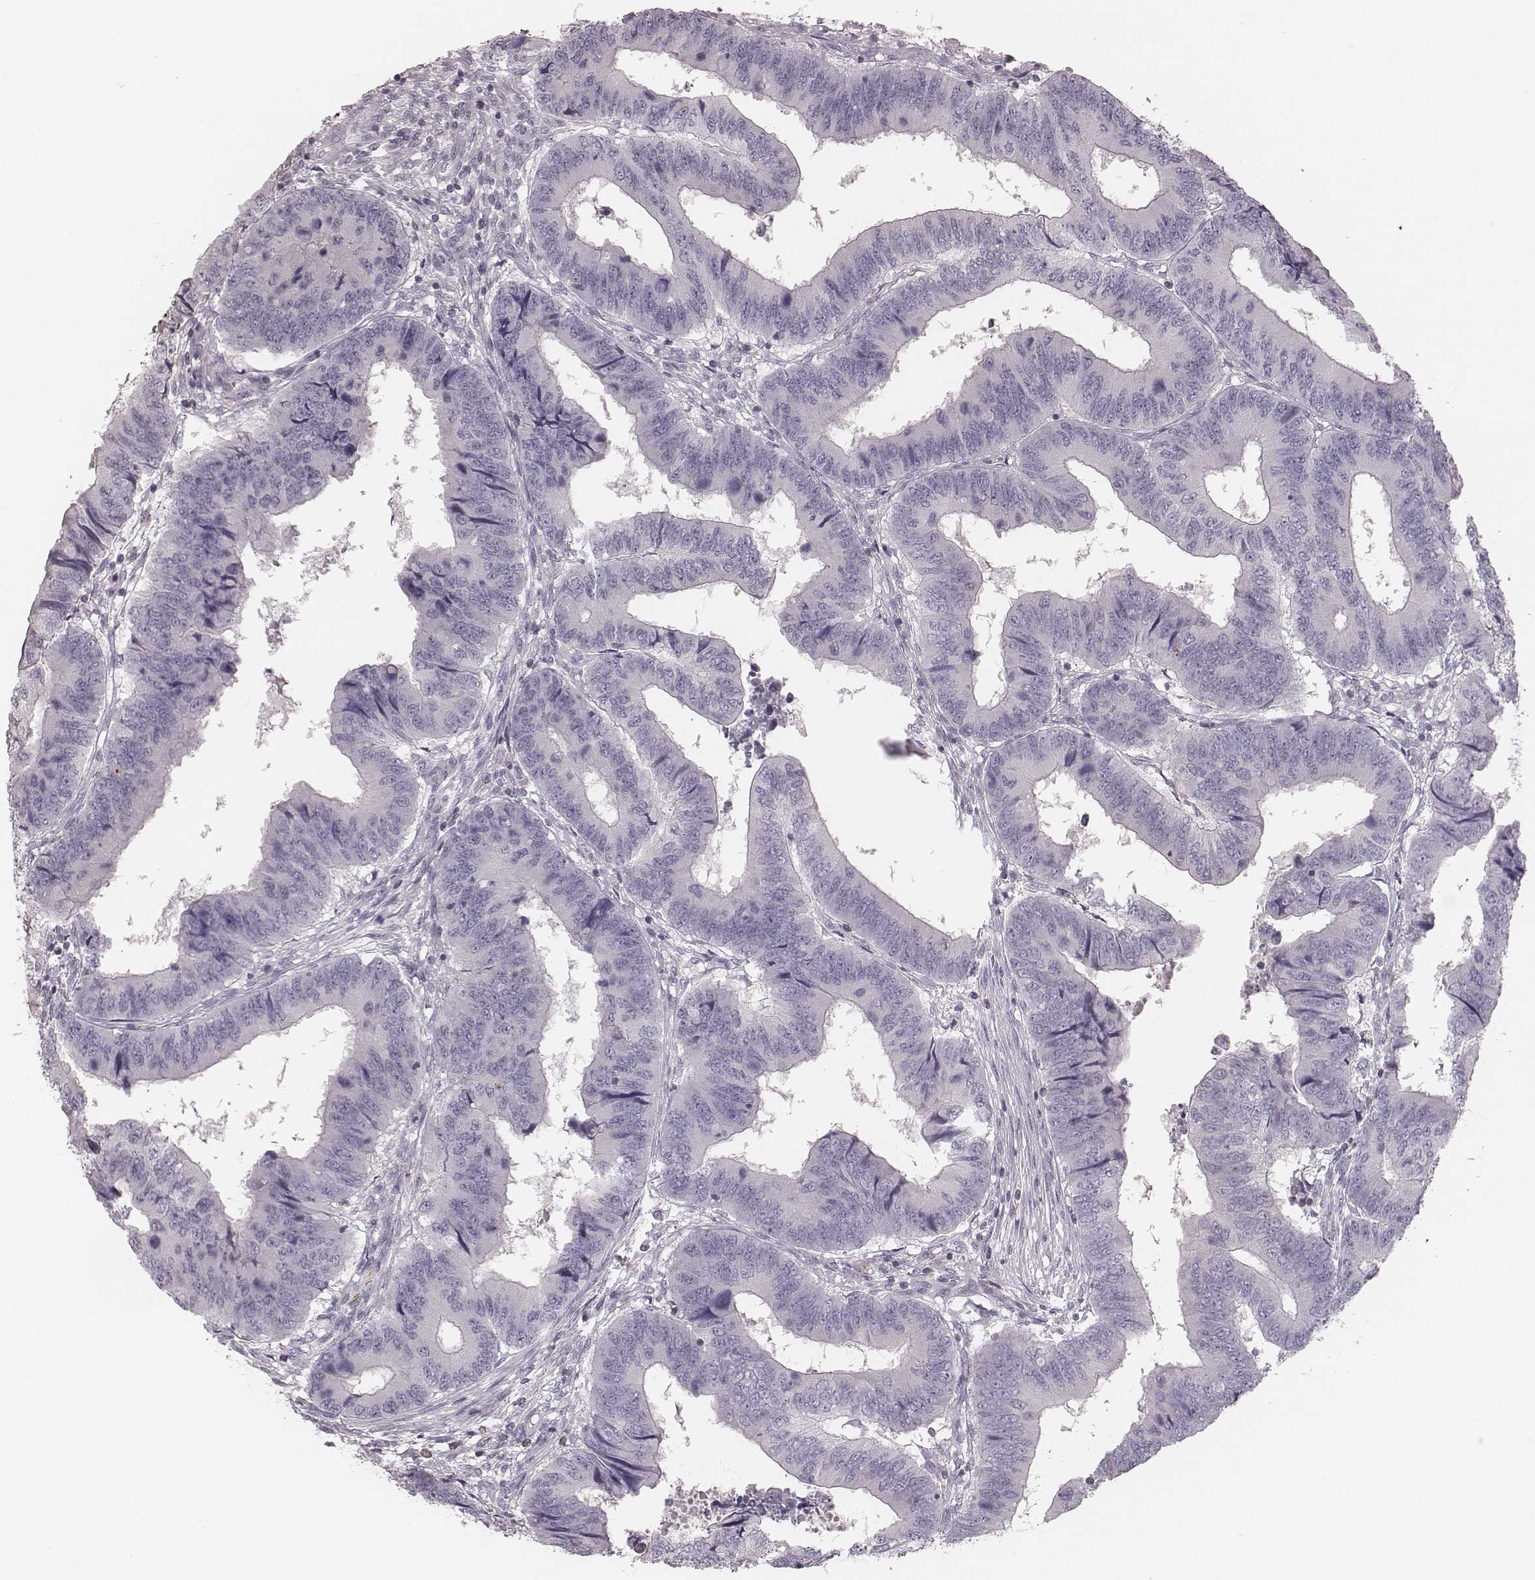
{"staining": {"intensity": "negative", "quantity": "none", "location": "none"}, "tissue": "colorectal cancer", "cell_type": "Tumor cells", "image_type": "cancer", "snomed": [{"axis": "morphology", "description": "Adenocarcinoma, NOS"}, {"axis": "topography", "description": "Colon"}], "caption": "The photomicrograph demonstrates no significant staining in tumor cells of adenocarcinoma (colorectal).", "gene": "MSX1", "patient": {"sex": "male", "age": 53}}